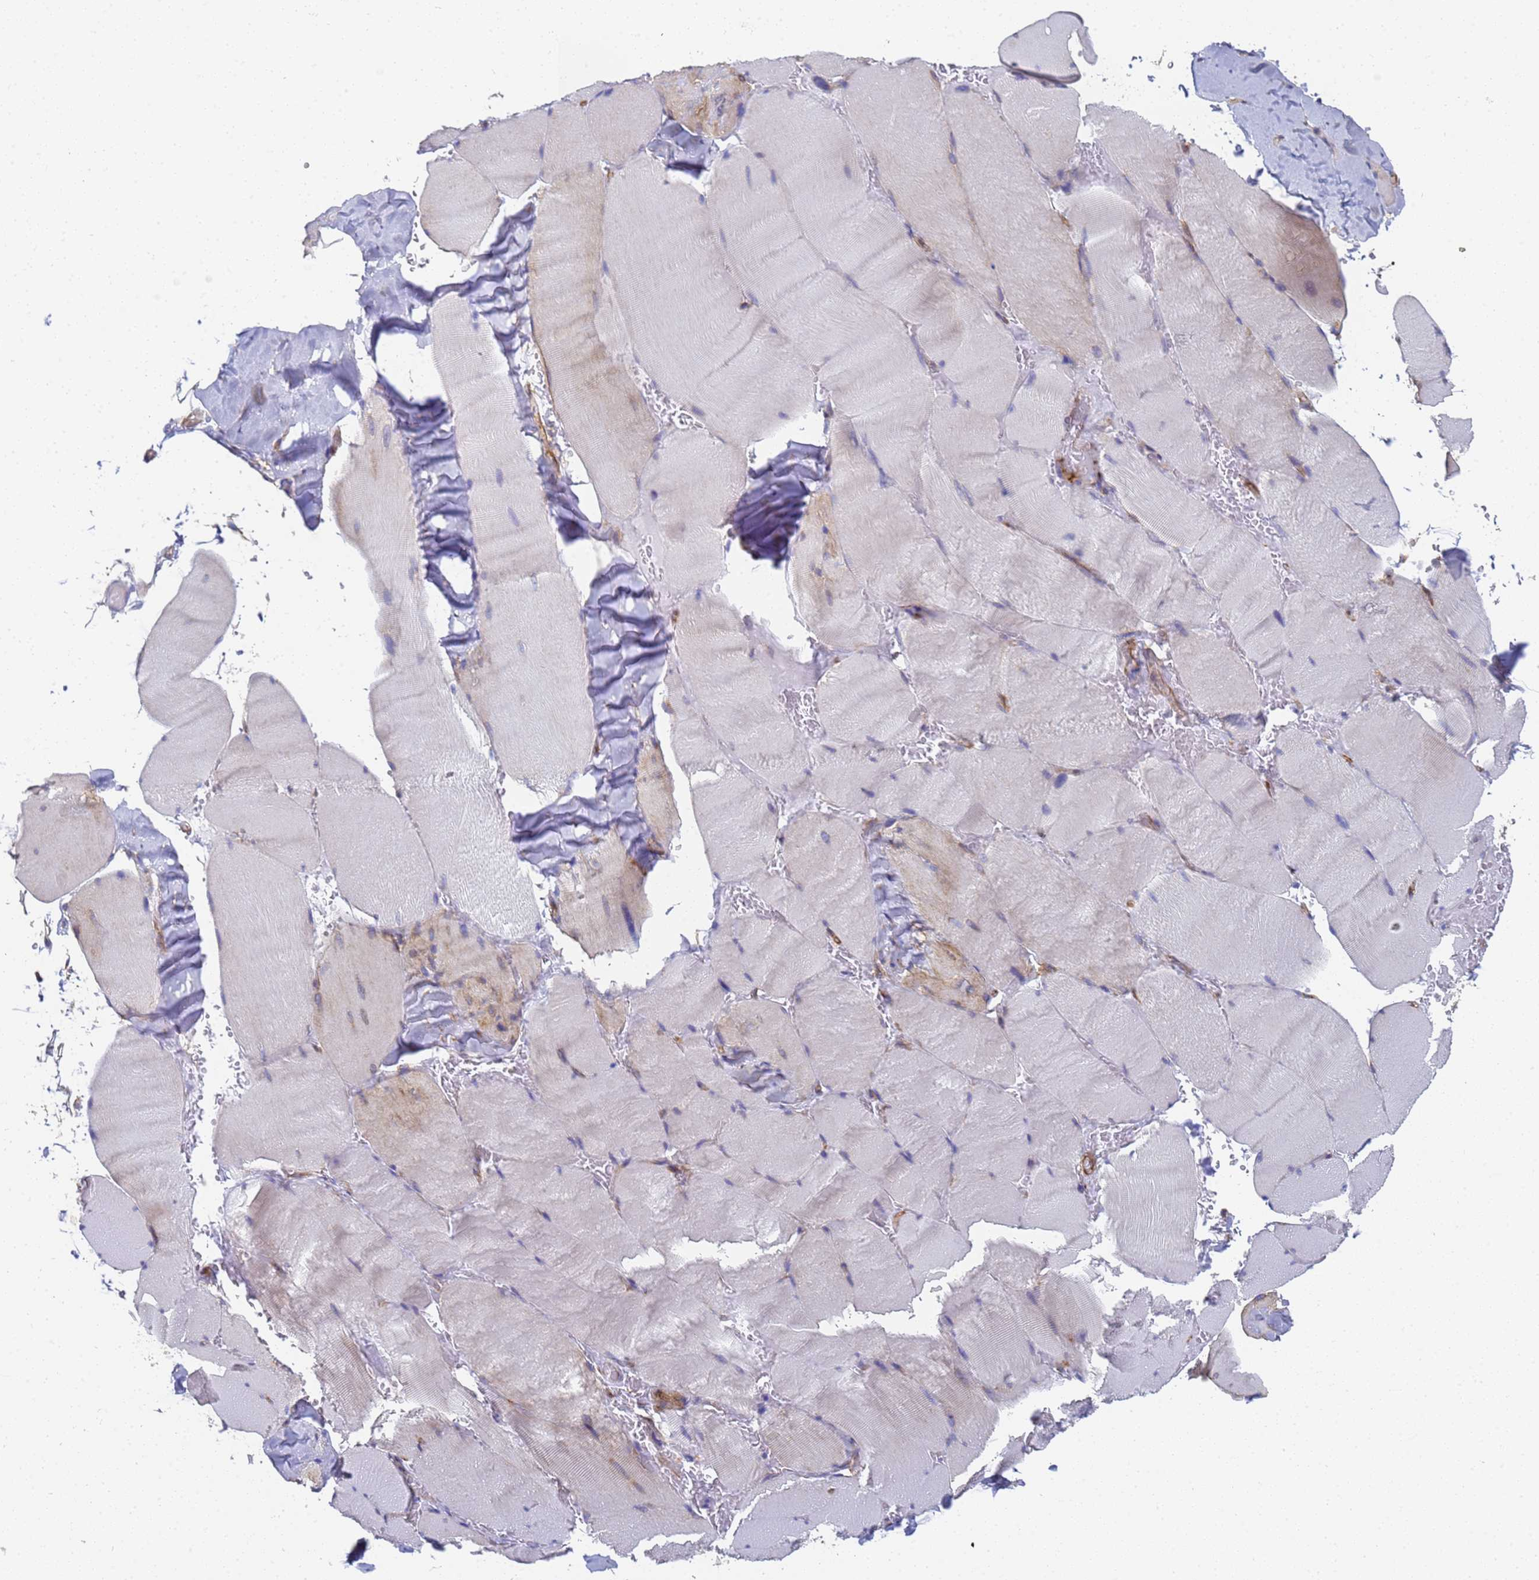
{"staining": {"intensity": "weak", "quantity": "<25%", "location": "cytoplasmic/membranous"}, "tissue": "skeletal muscle", "cell_type": "Myocytes", "image_type": "normal", "snomed": [{"axis": "morphology", "description": "Normal tissue, NOS"}, {"axis": "topography", "description": "Skeletal muscle"}, {"axis": "topography", "description": "Head-Neck"}], "caption": "This is an IHC histopathology image of benign human skeletal muscle. There is no expression in myocytes.", "gene": "ENSG00000198211", "patient": {"sex": "male", "age": 66}}